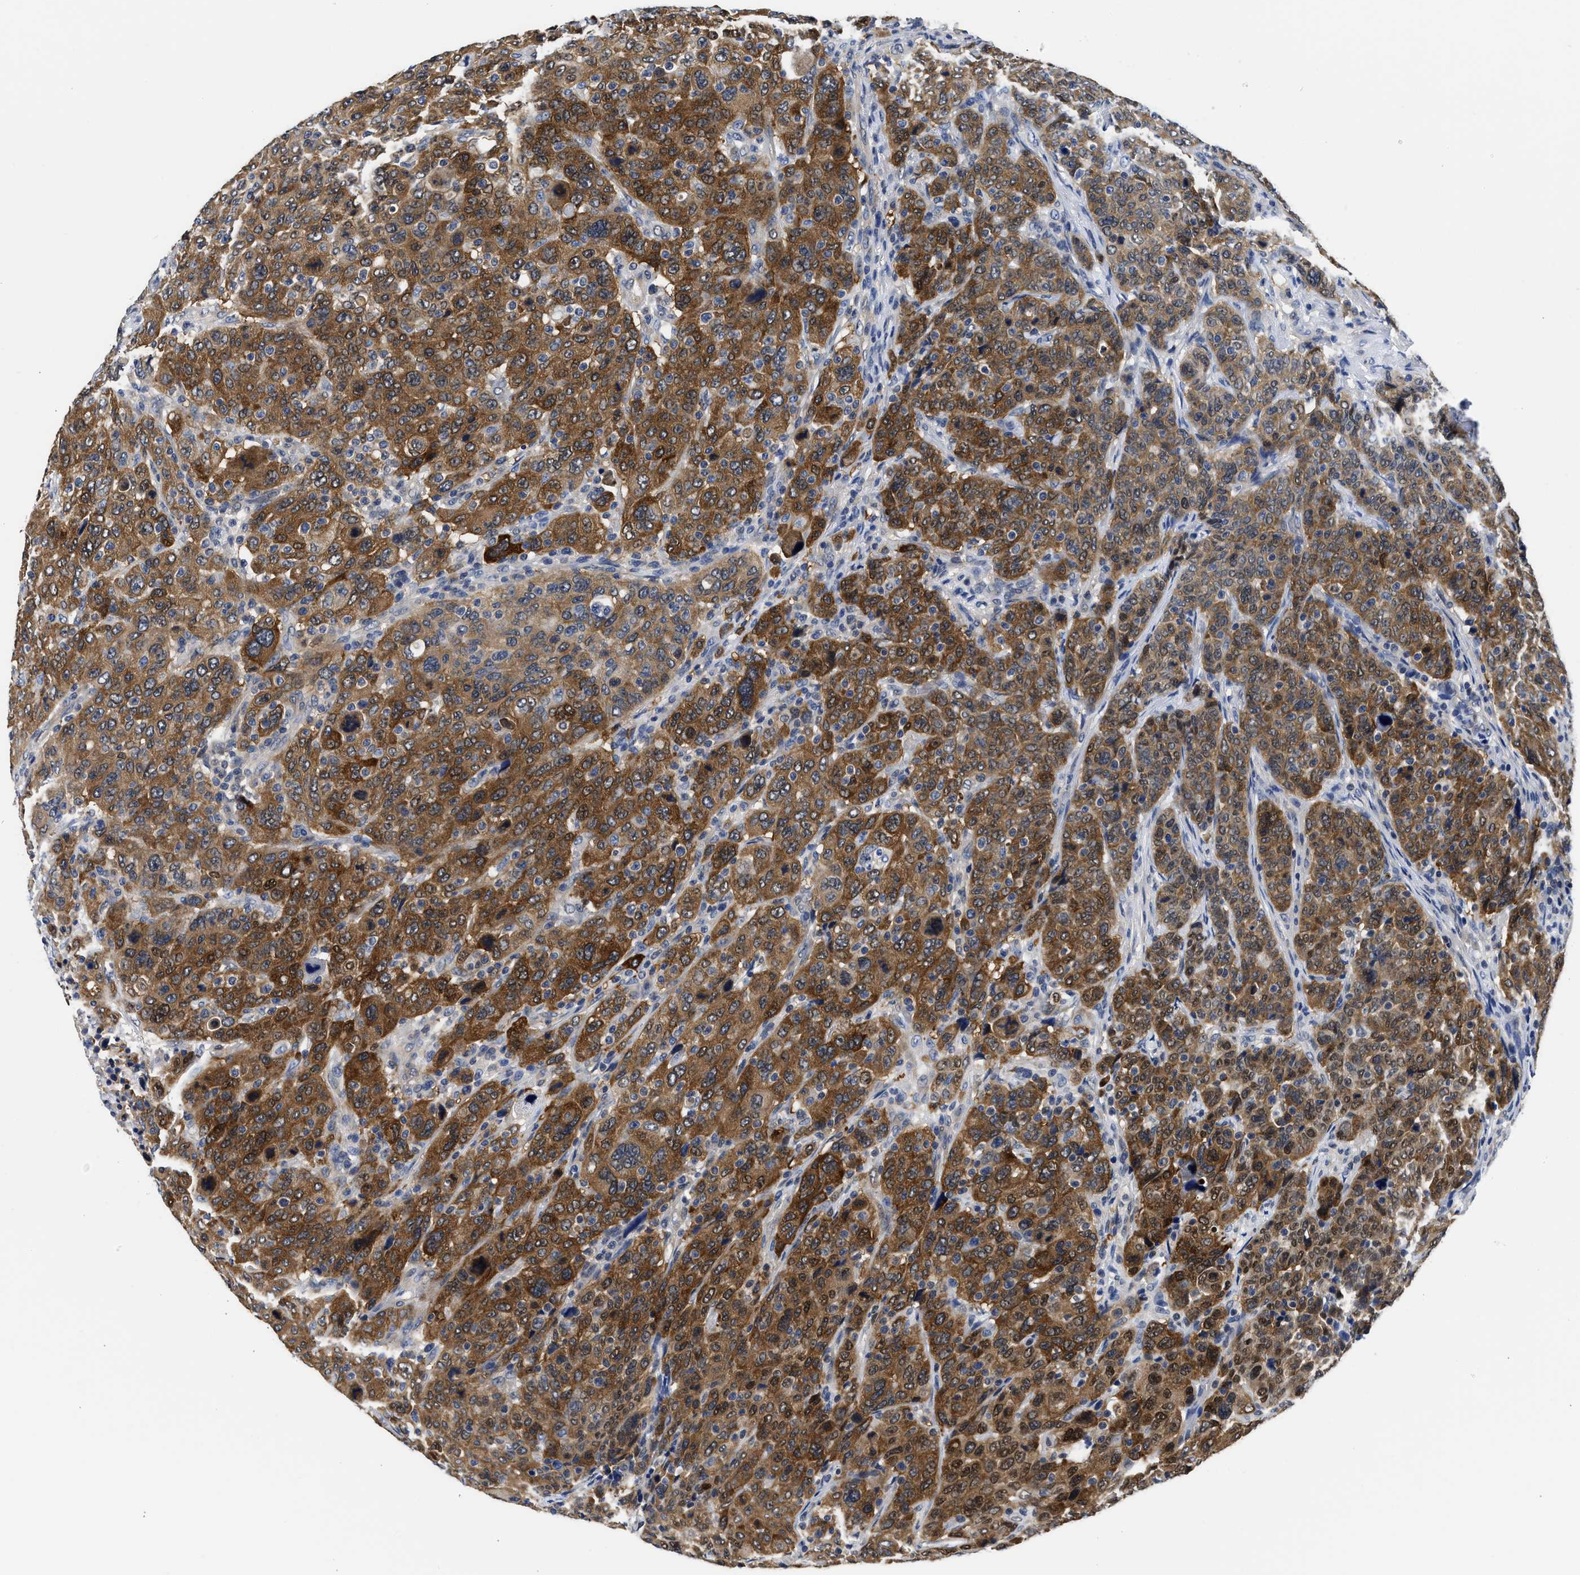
{"staining": {"intensity": "strong", "quantity": ">75%", "location": "cytoplasmic/membranous"}, "tissue": "breast cancer", "cell_type": "Tumor cells", "image_type": "cancer", "snomed": [{"axis": "morphology", "description": "Duct carcinoma"}, {"axis": "topography", "description": "Breast"}], "caption": "A photomicrograph of human breast cancer (invasive ductal carcinoma) stained for a protein exhibits strong cytoplasmic/membranous brown staining in tumor cells.", "gene": "XPO5", "patient": {"sex": "female", "age": 37}}